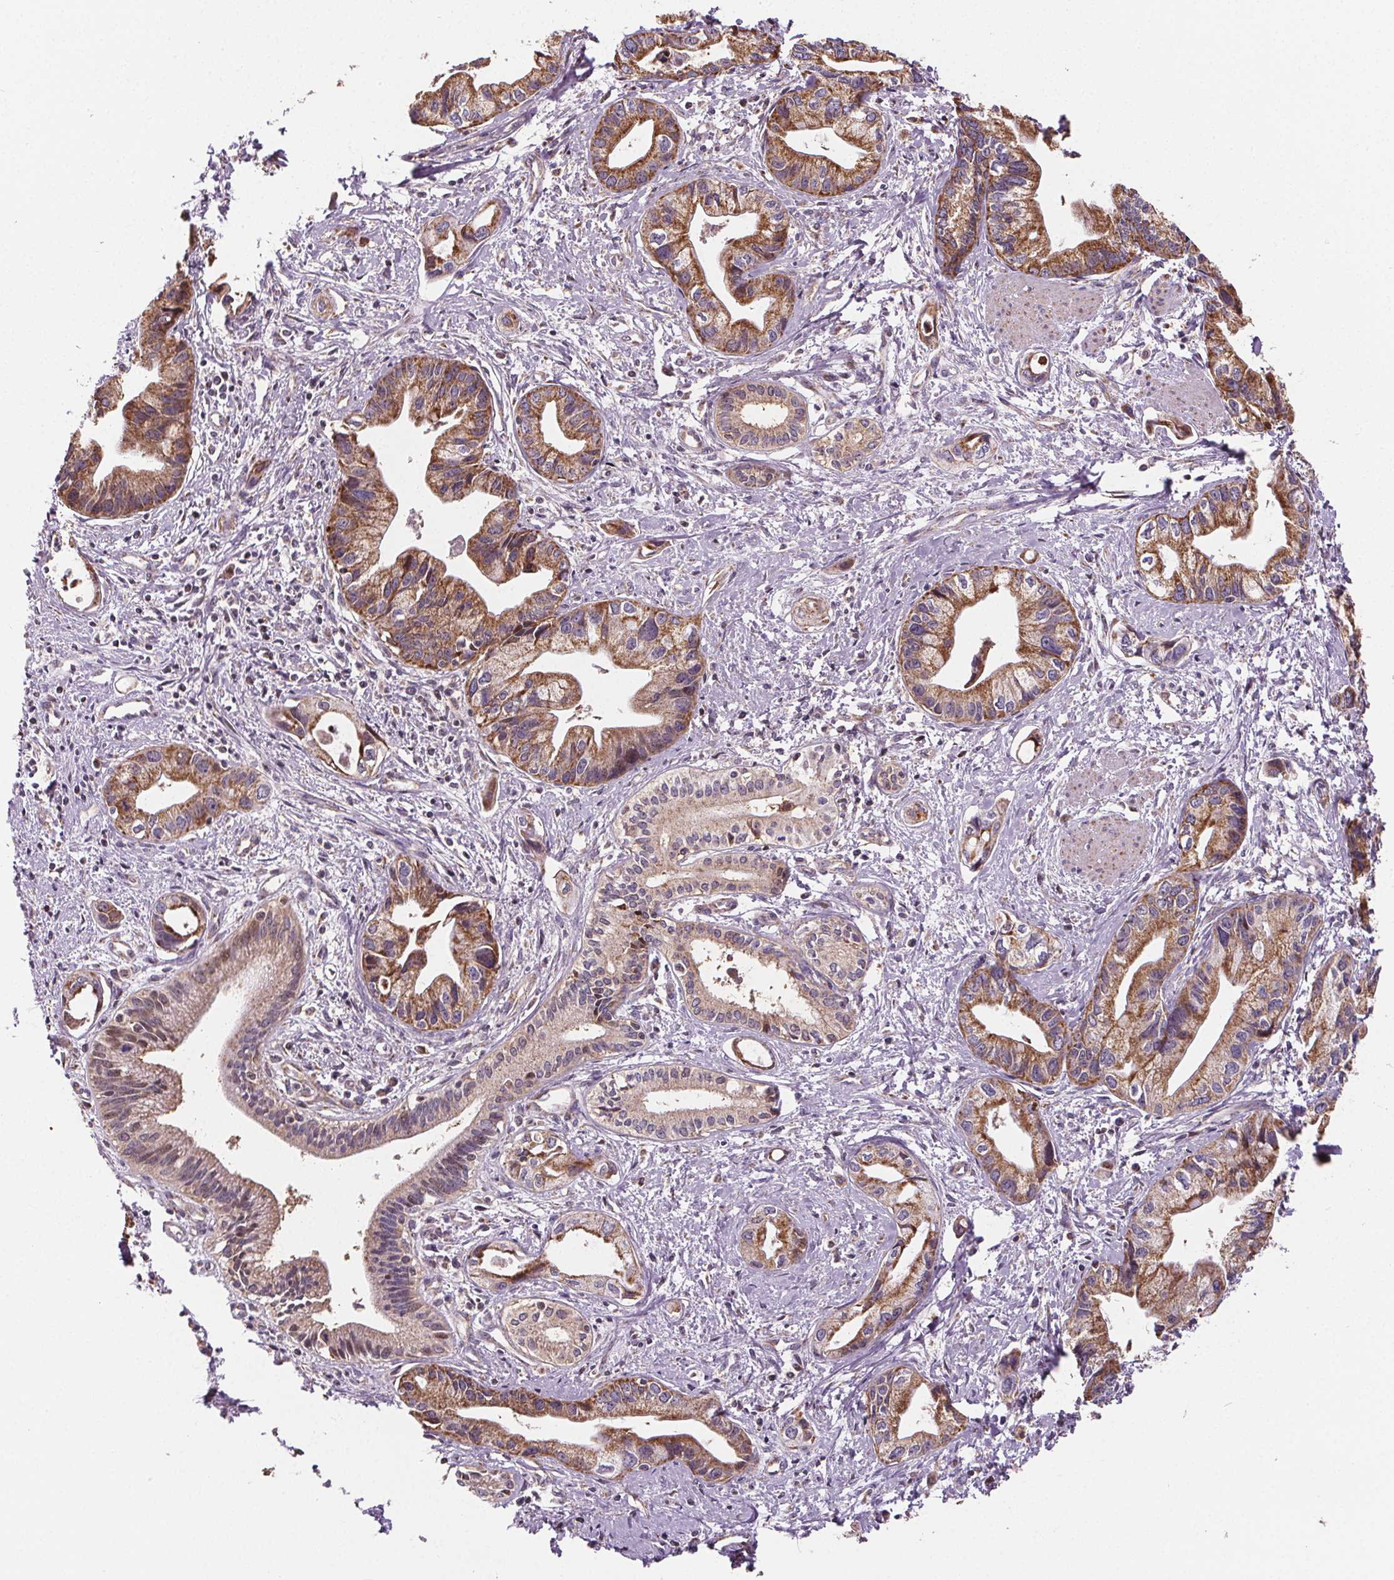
{"staining": {"intensity": "moderate", "quantity": ">75%", "location": "cytoplasmic/membranous"}, "tissue": "pancreatic cancer", "cell_type": "Tumor cells", "image_type": "cancer", "snomed": [{"axis": "morphology", "description": "Adenocarcinoma, NOS"}, {"axis": "topography", "description": "Pancreas"}], "caption": "Immunohistochemical staining of adenocarcinoma (pancreatic) reveals medium levels of moderate cytoplasmic/membranous expression in approximately >75% of tumor cells. The protein of interest is stained brown, and the nuclei are stained in blue (DAB IHC with brightfield microscopy, high magnification).", "gene": "SUCLA2", "patient": {"sex": "female", "age": 61}}